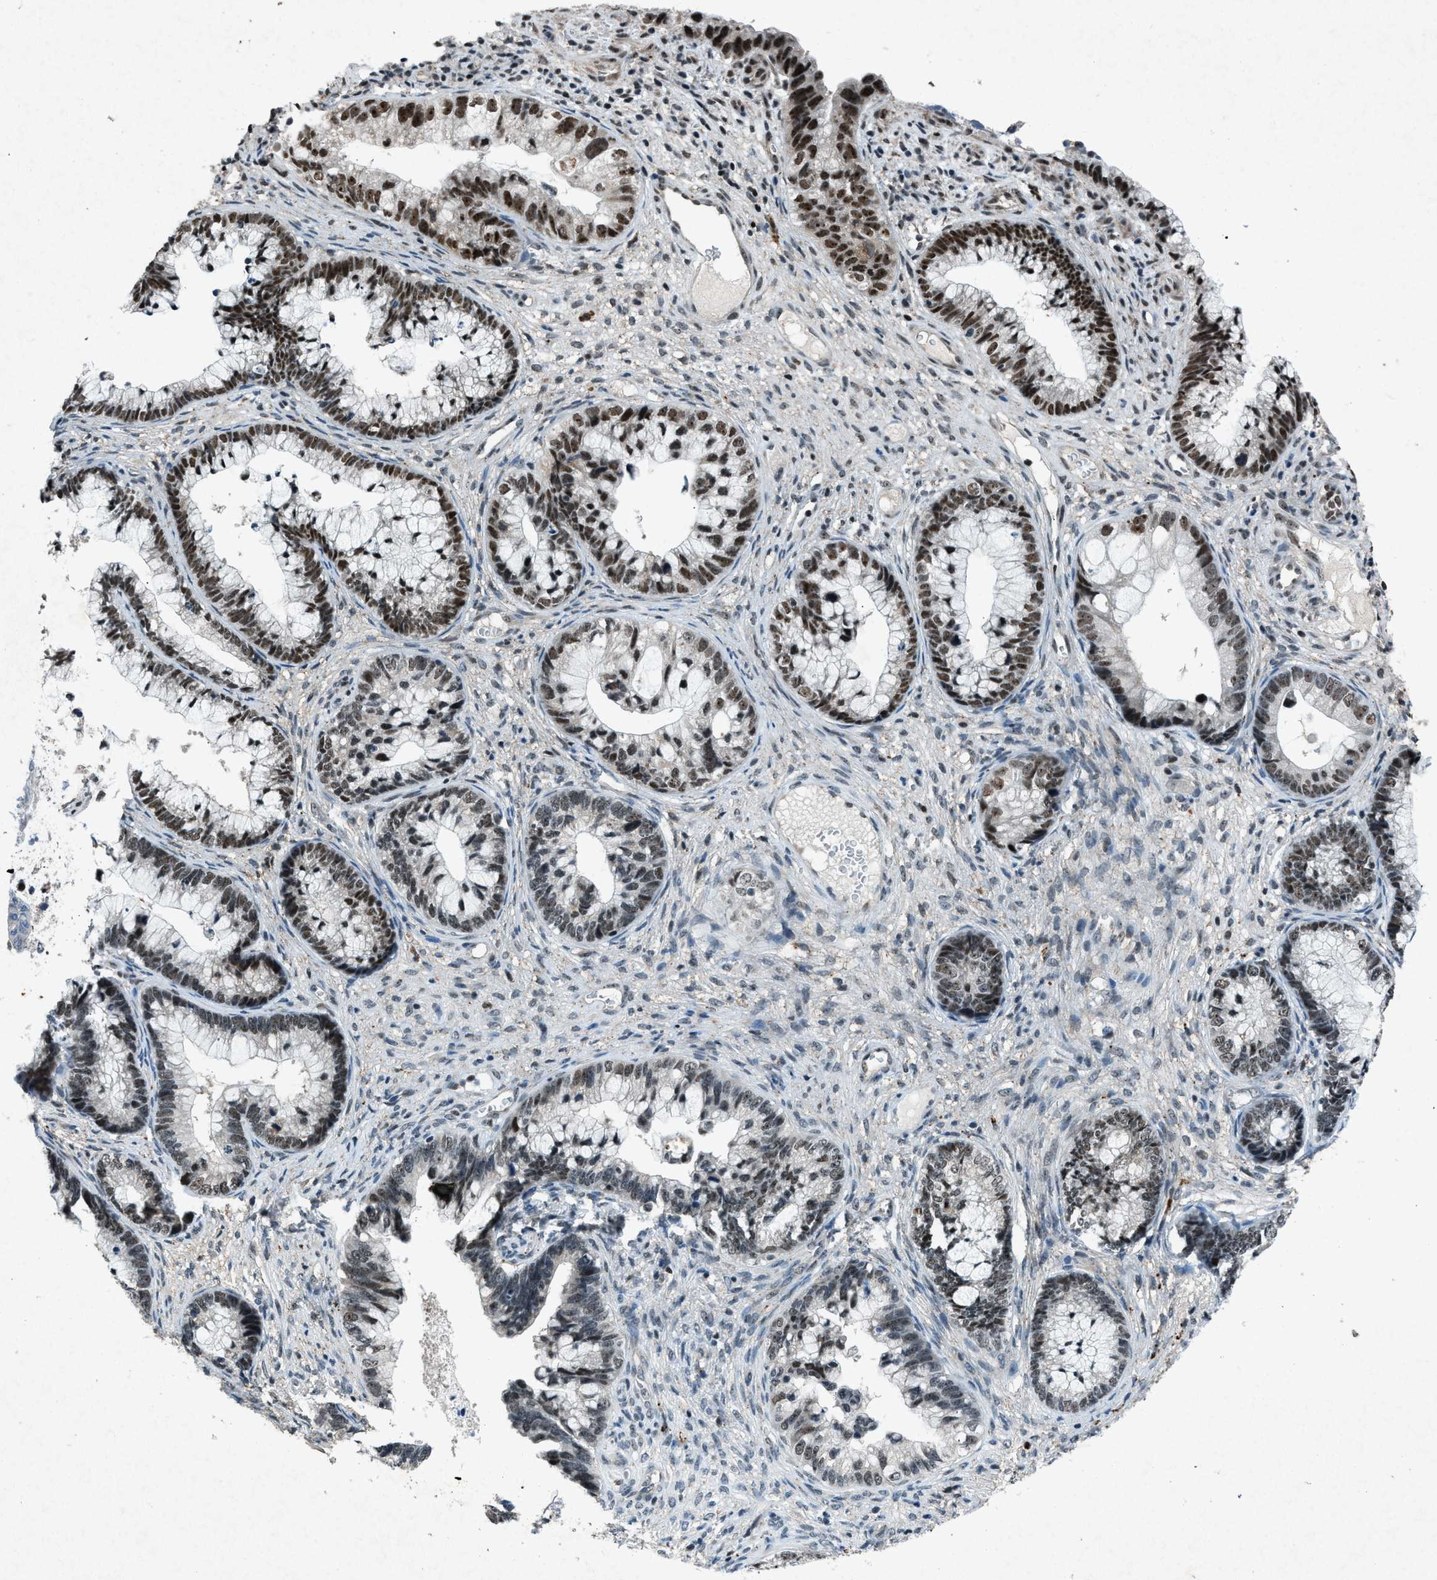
{"staining": {"intensity": "strong", "quantity": ">75%", "location": "nuclear"}, "tissue": "cervical cancer", "cell_type": "Tumor cells", "image_type": "cancer", "snomed": [{"axis": "morphology", "description": "Adenocarcinoma, NOS"}, {"axis": "topography", "description": "Cervix"}], "caption": "Human adenocarcinoma (cervical) stained with a protein marker shows strong staining in tumor cells.", "gene": "ADCY1", "patient": {"sex": "female", "age": 44}}